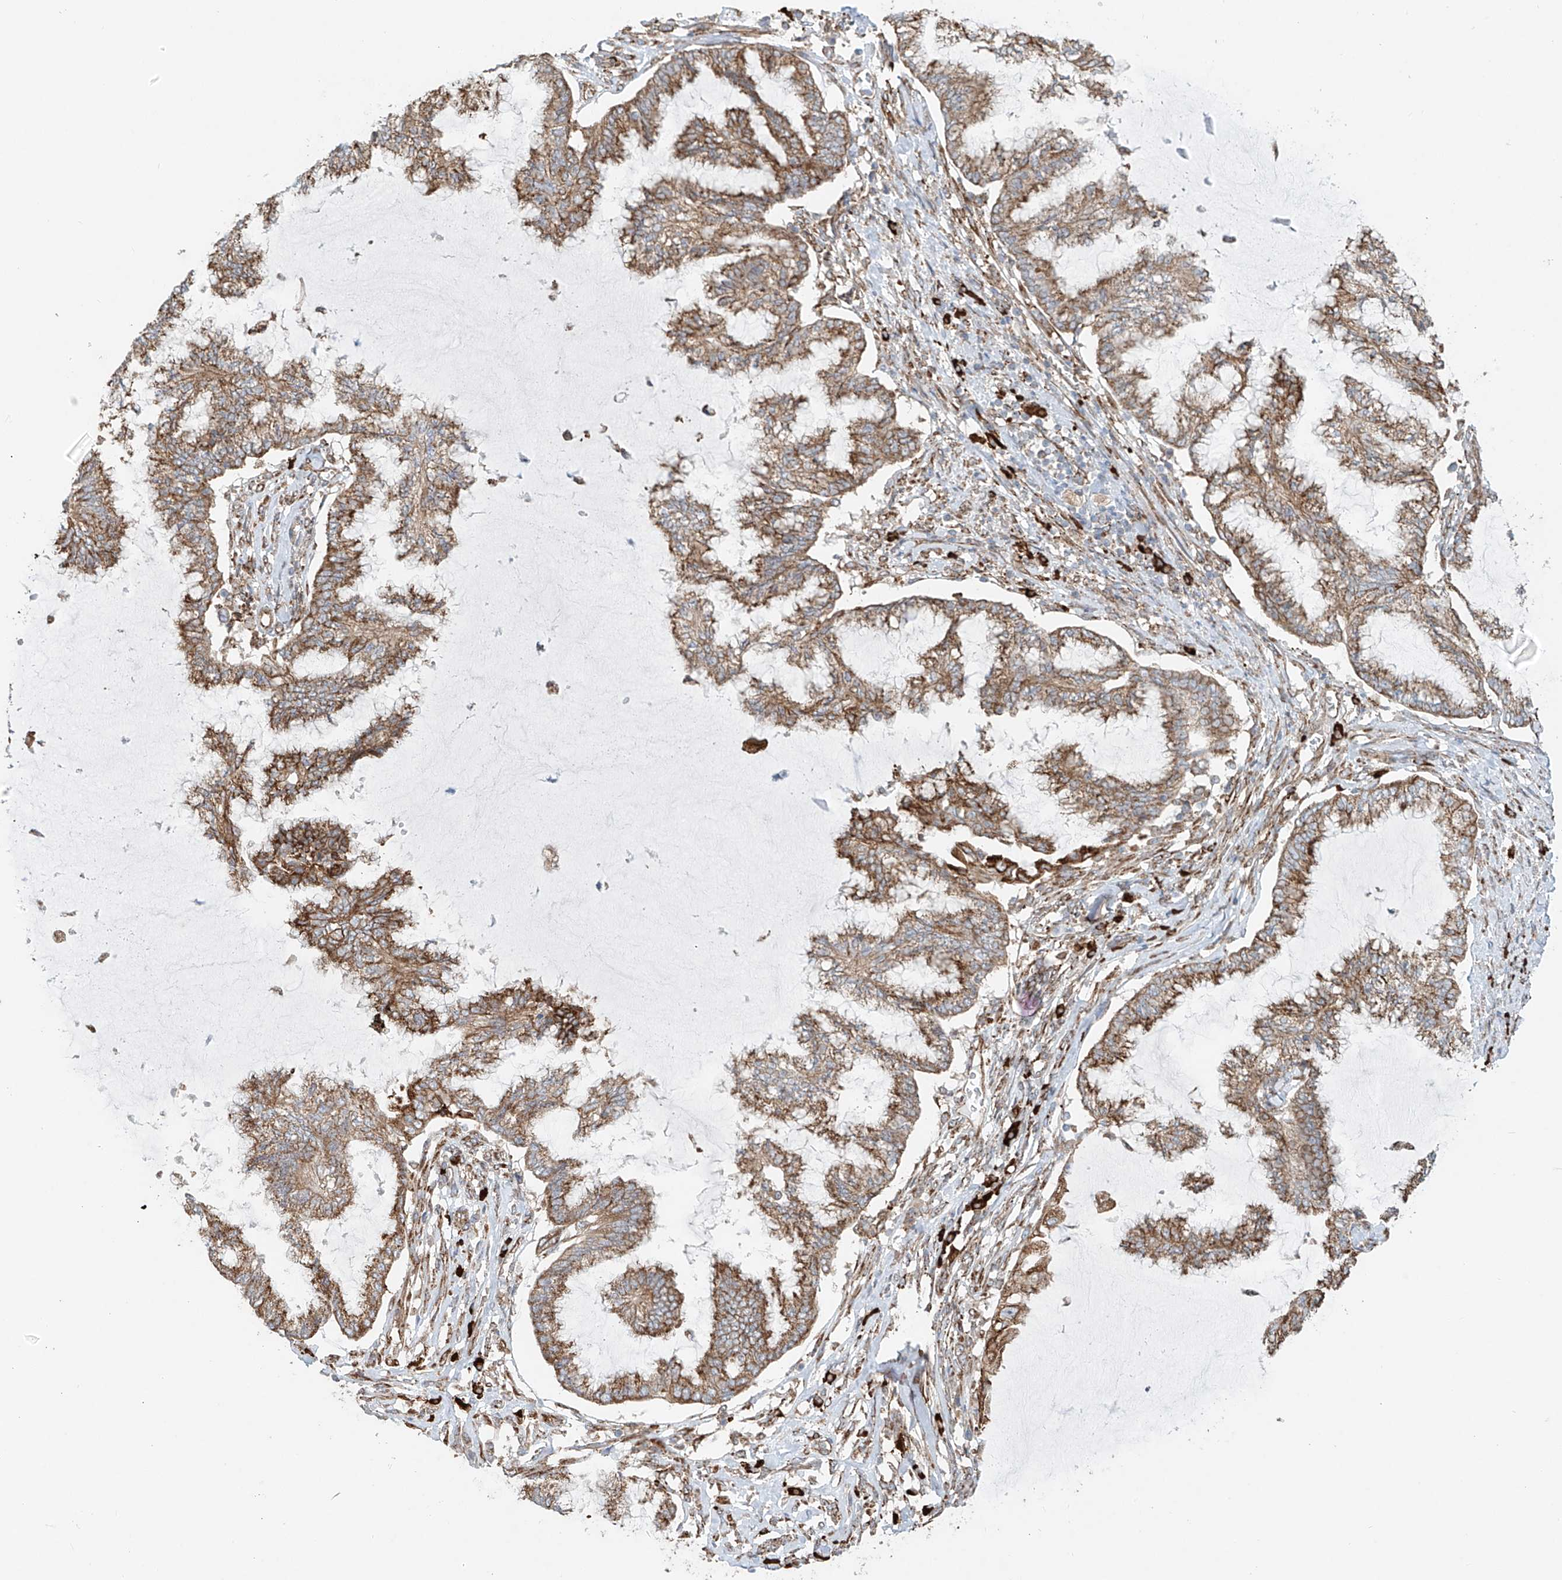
{"staining": {"intensity": "moderate", "quantity": ">75%", "location": "cytoplasmic/membranous"}, "tissue": "endometrial cancer", "cell_type": "Tumor cells", "image_type": "cancer", "snomed": [{"axis": "morphology", "description": "Adenocarcinoma, NOS"}, {"axis": "topography", "description": "Endometrium"}], "caption": "Protein staining by IHC shows moderate cytoplasmic/membranous staining in approximately >75% of tumor cells in endometrial cancer (adenocarcinoma).", "gene": "EIPR1", "patient": {"sex": "female", "age": 86}}